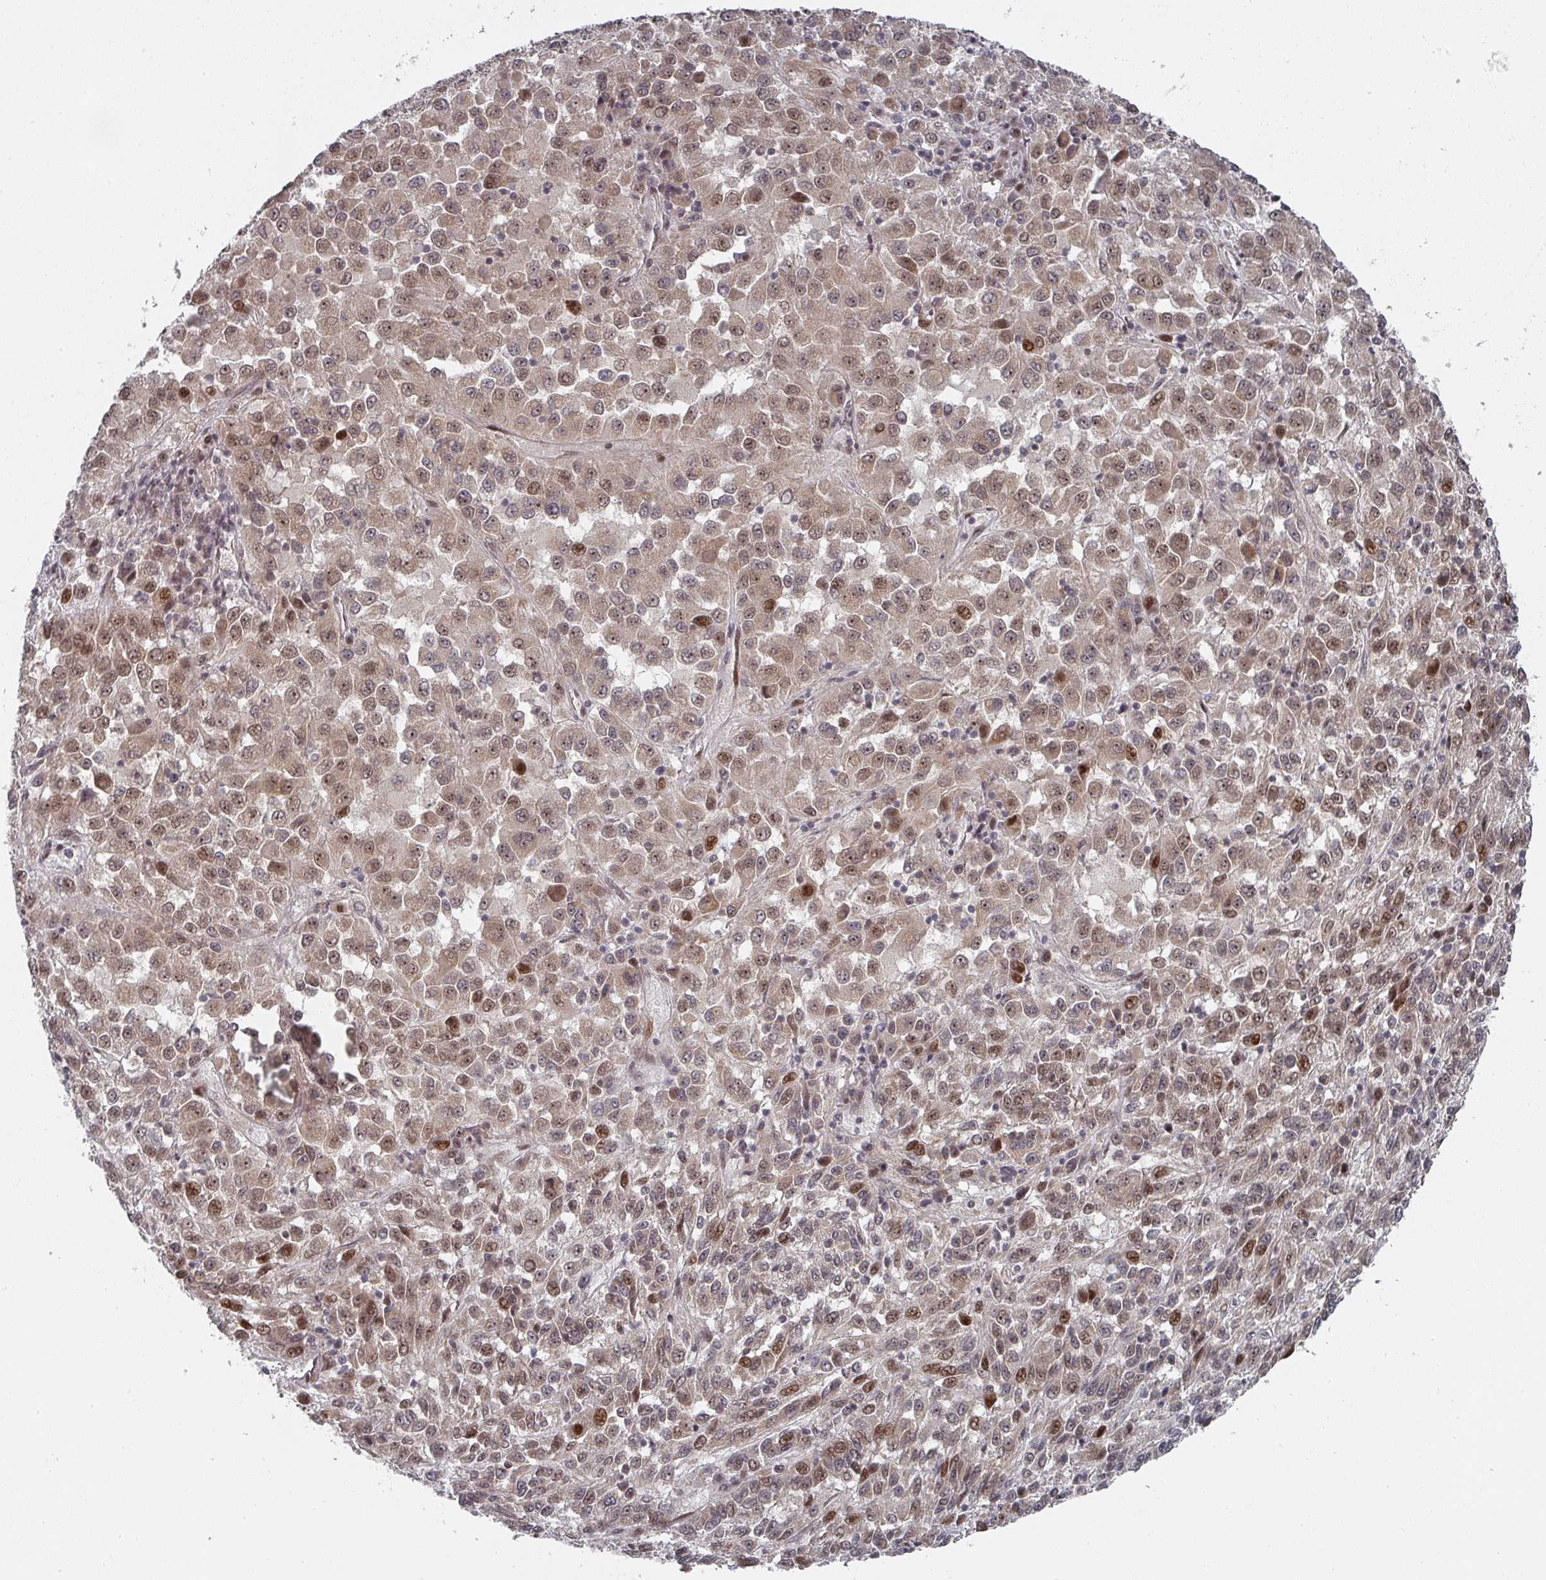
{"staining": {"intensity": "moderate", "quantity": ">75%", "location": "cytoplasmic/membranous,nuclear"}, "tissue": "melanoma", "cell_type": "Tumor cells", "image_type": "cancer", "snomed": [{"axis": "morphology", "description": "Malignant melanoma, Metastatic site"}, {"axis": "topography", "description": "Lung"}], "caption": "A brown stain labels moderate cytoplasmic/membranous and nuclear staining of a protein in human melanoma tumor cells. Immunohistochemistry (ihc) stains the protein in brown and the nuclei are stained blue.", "gene": "KIF1C", "patient": {"sex": "male", "age": 64}}